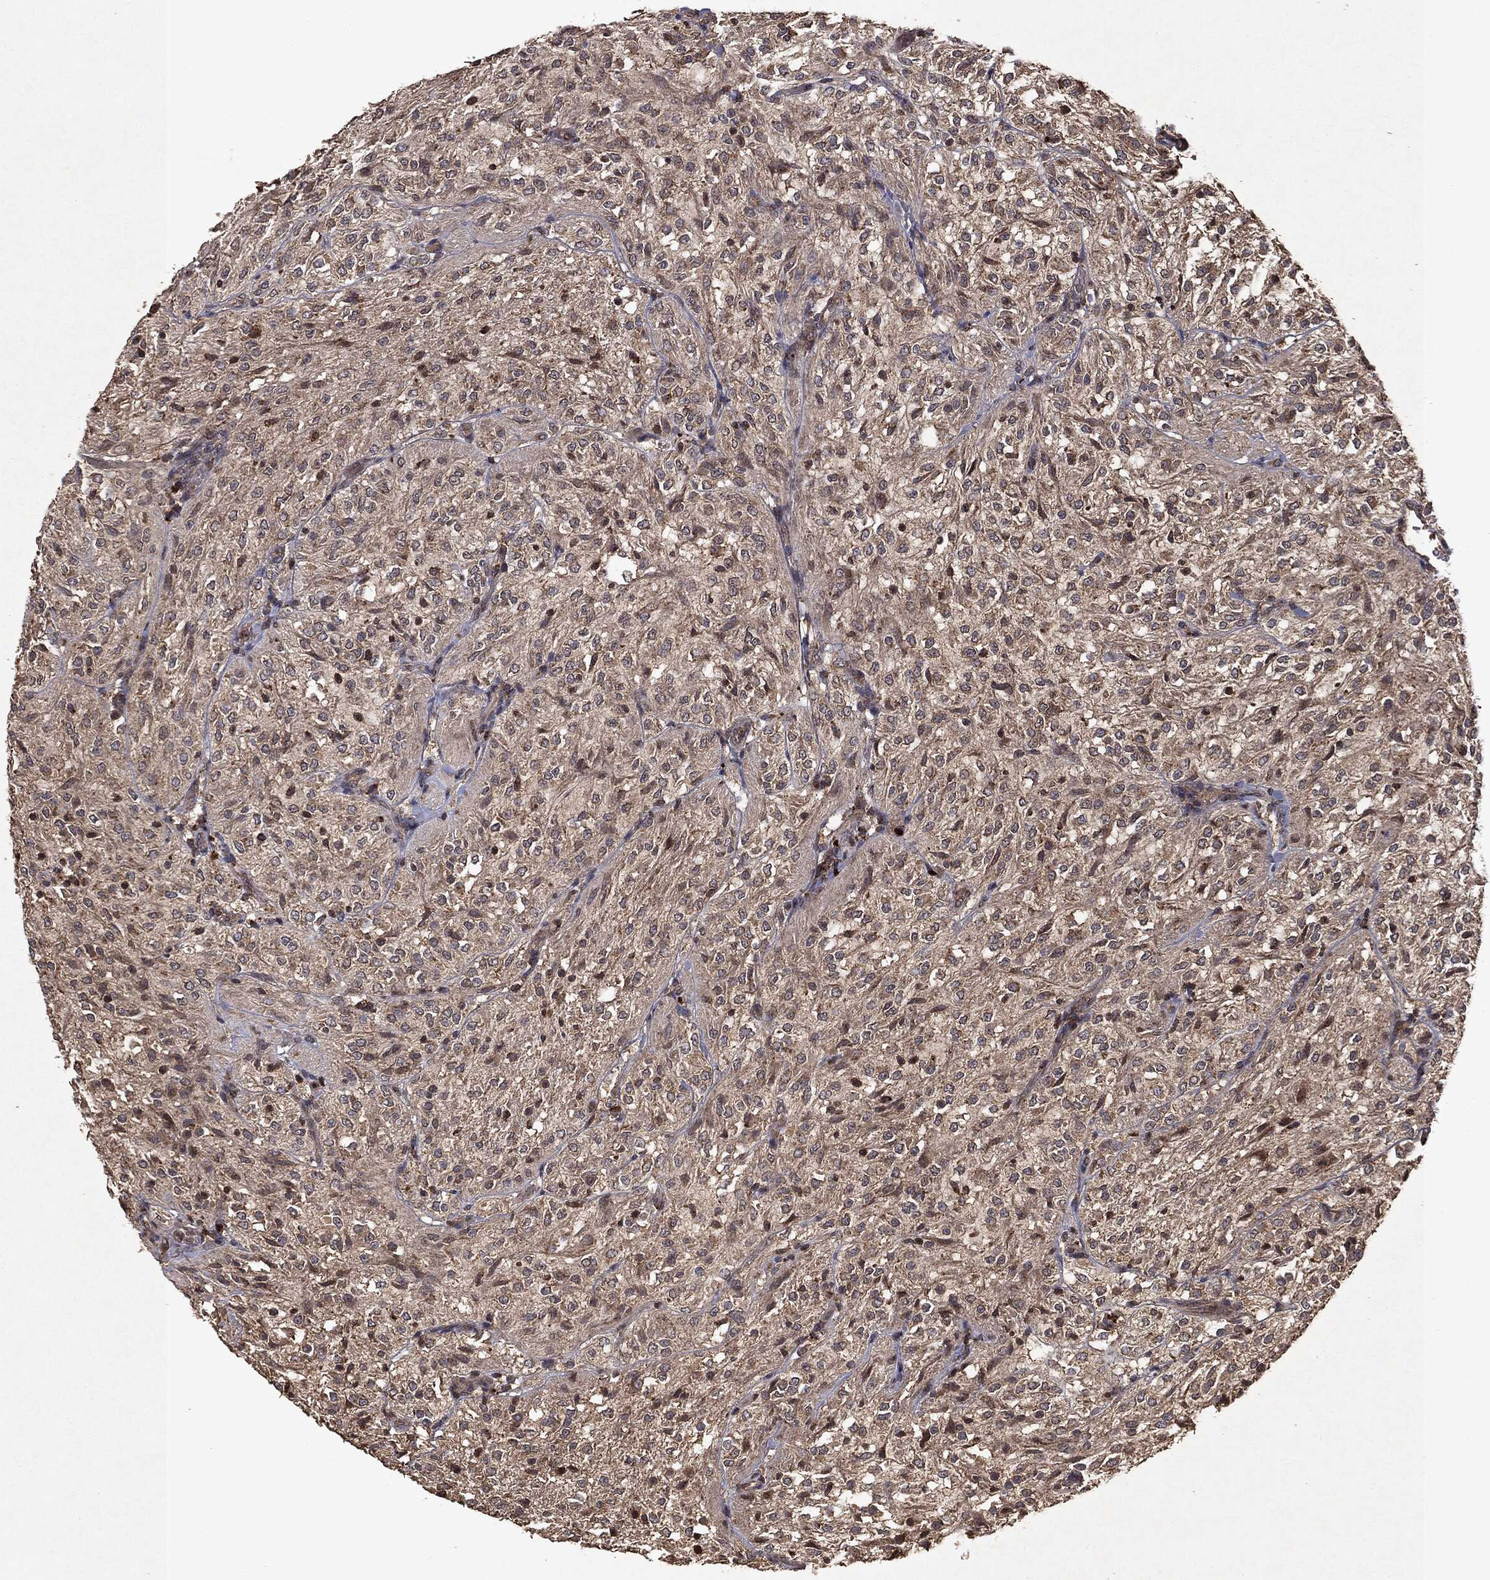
{"staining": {"intensity": "negative", "quantity": "none", "location": "none"}, "tissue": "glioma", "cell_type": "Tumor cells", "image_type": "cancer", "snomed": [{"axis": "morphology", "description": "Glioma, malignant, Low grade"}, {"axis": "topography", "description": "Brain"}], "caption": "The histopathology image exhibits no significant expression in tumor cells of malignant glioma (low-grade).", "gene": "MTOR", "patient": {"sex": "male", "age": 3}}